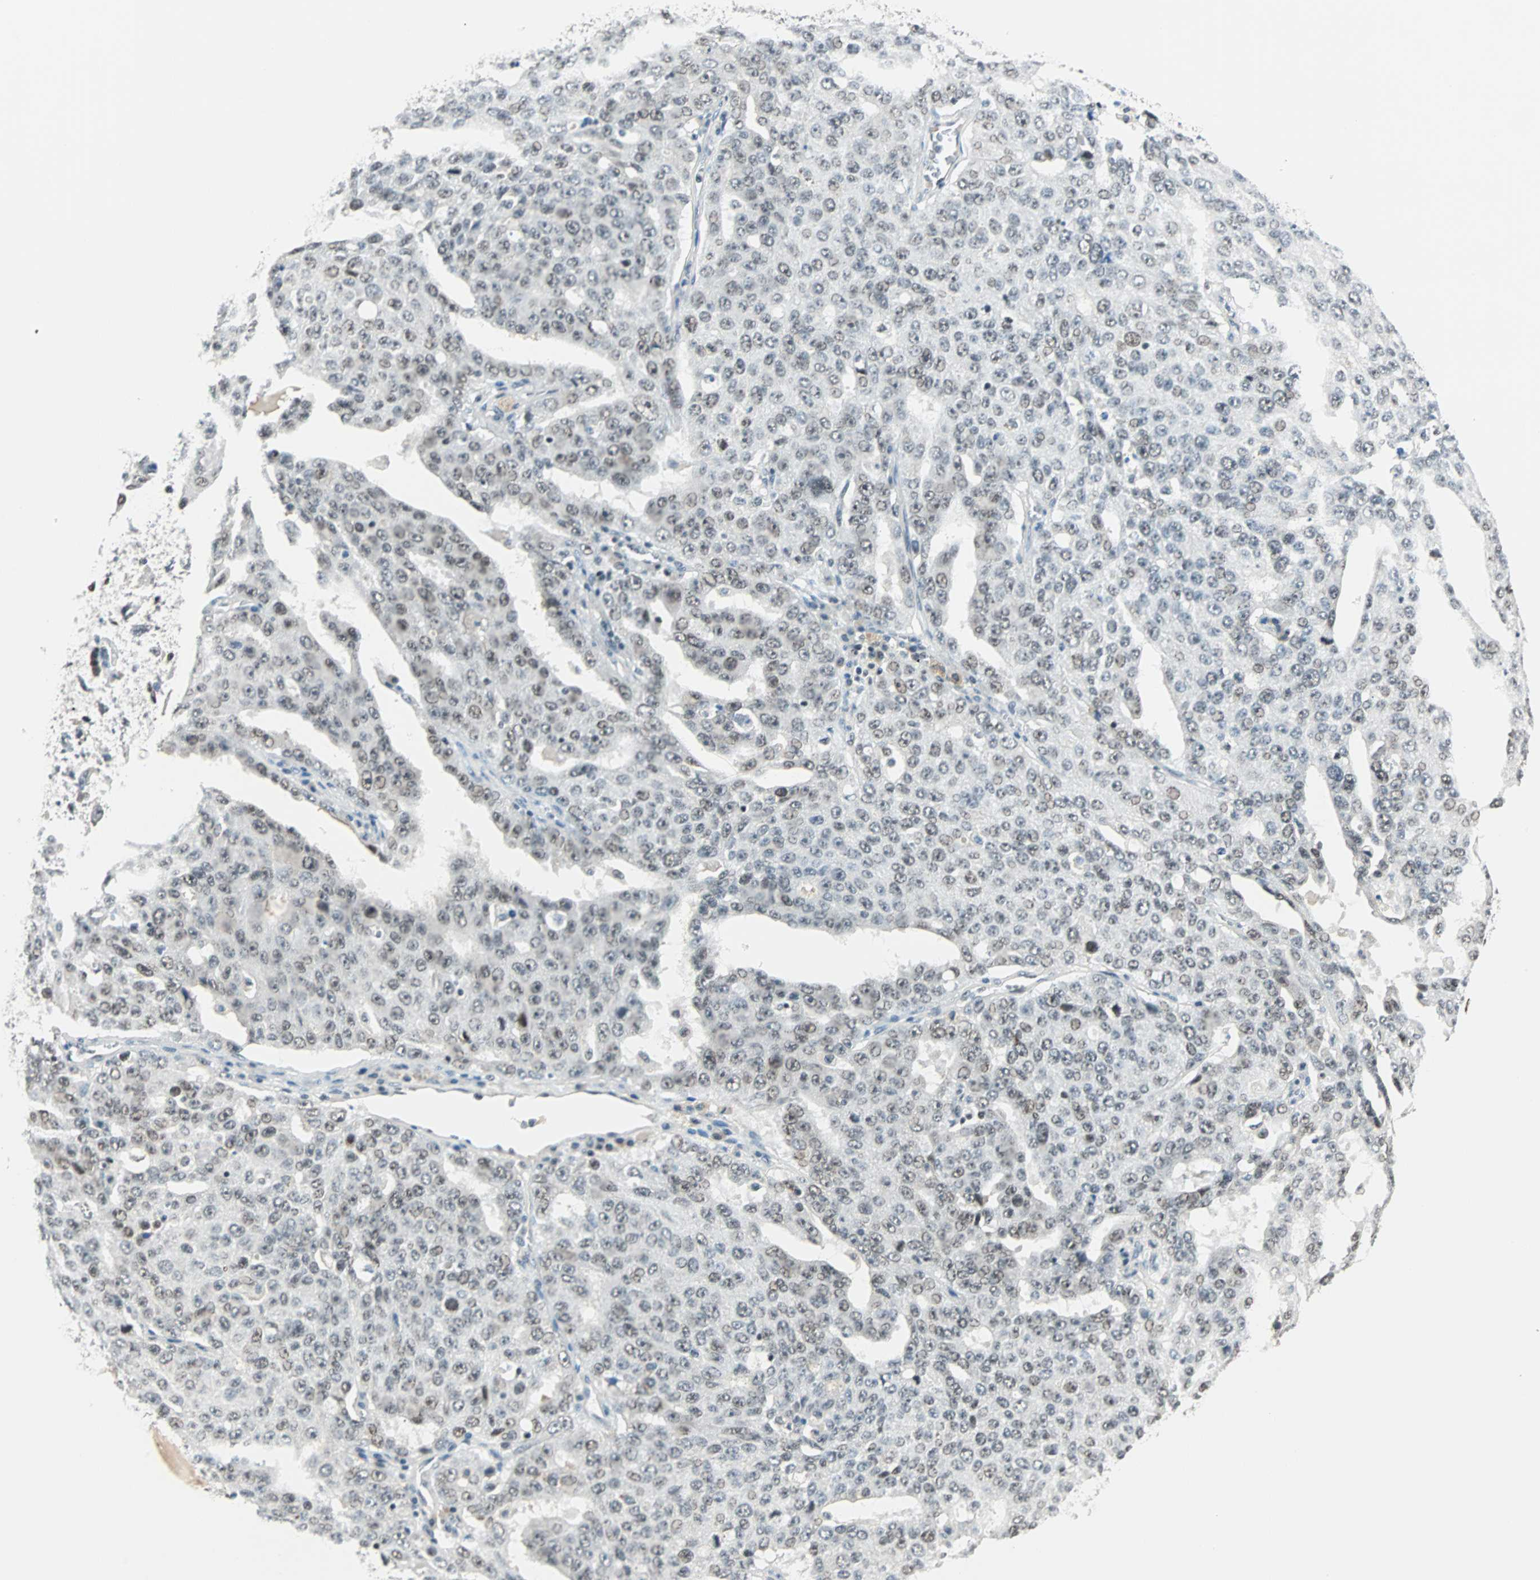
{"staining": {"intensity": "weak", "quantity": "25%-75%", "location": "nuclear"}, "tissue": "ovarian cancer", "cell_type": "Tumor cells", "image_type": "cancer", "snomed": [{"axis": "morphology", "description": "Carcinoma, endometroid"}, {"axis": "topography", "description": "Ovary"}], "caption": "Human endometroid carcinoma (ovarian) stained with a brown dye shows weak nuclear positive expression in about 25%-75% of tumor cells.", "gene": "SIN3A", "patient": {"sex": "female", "age": 62}}